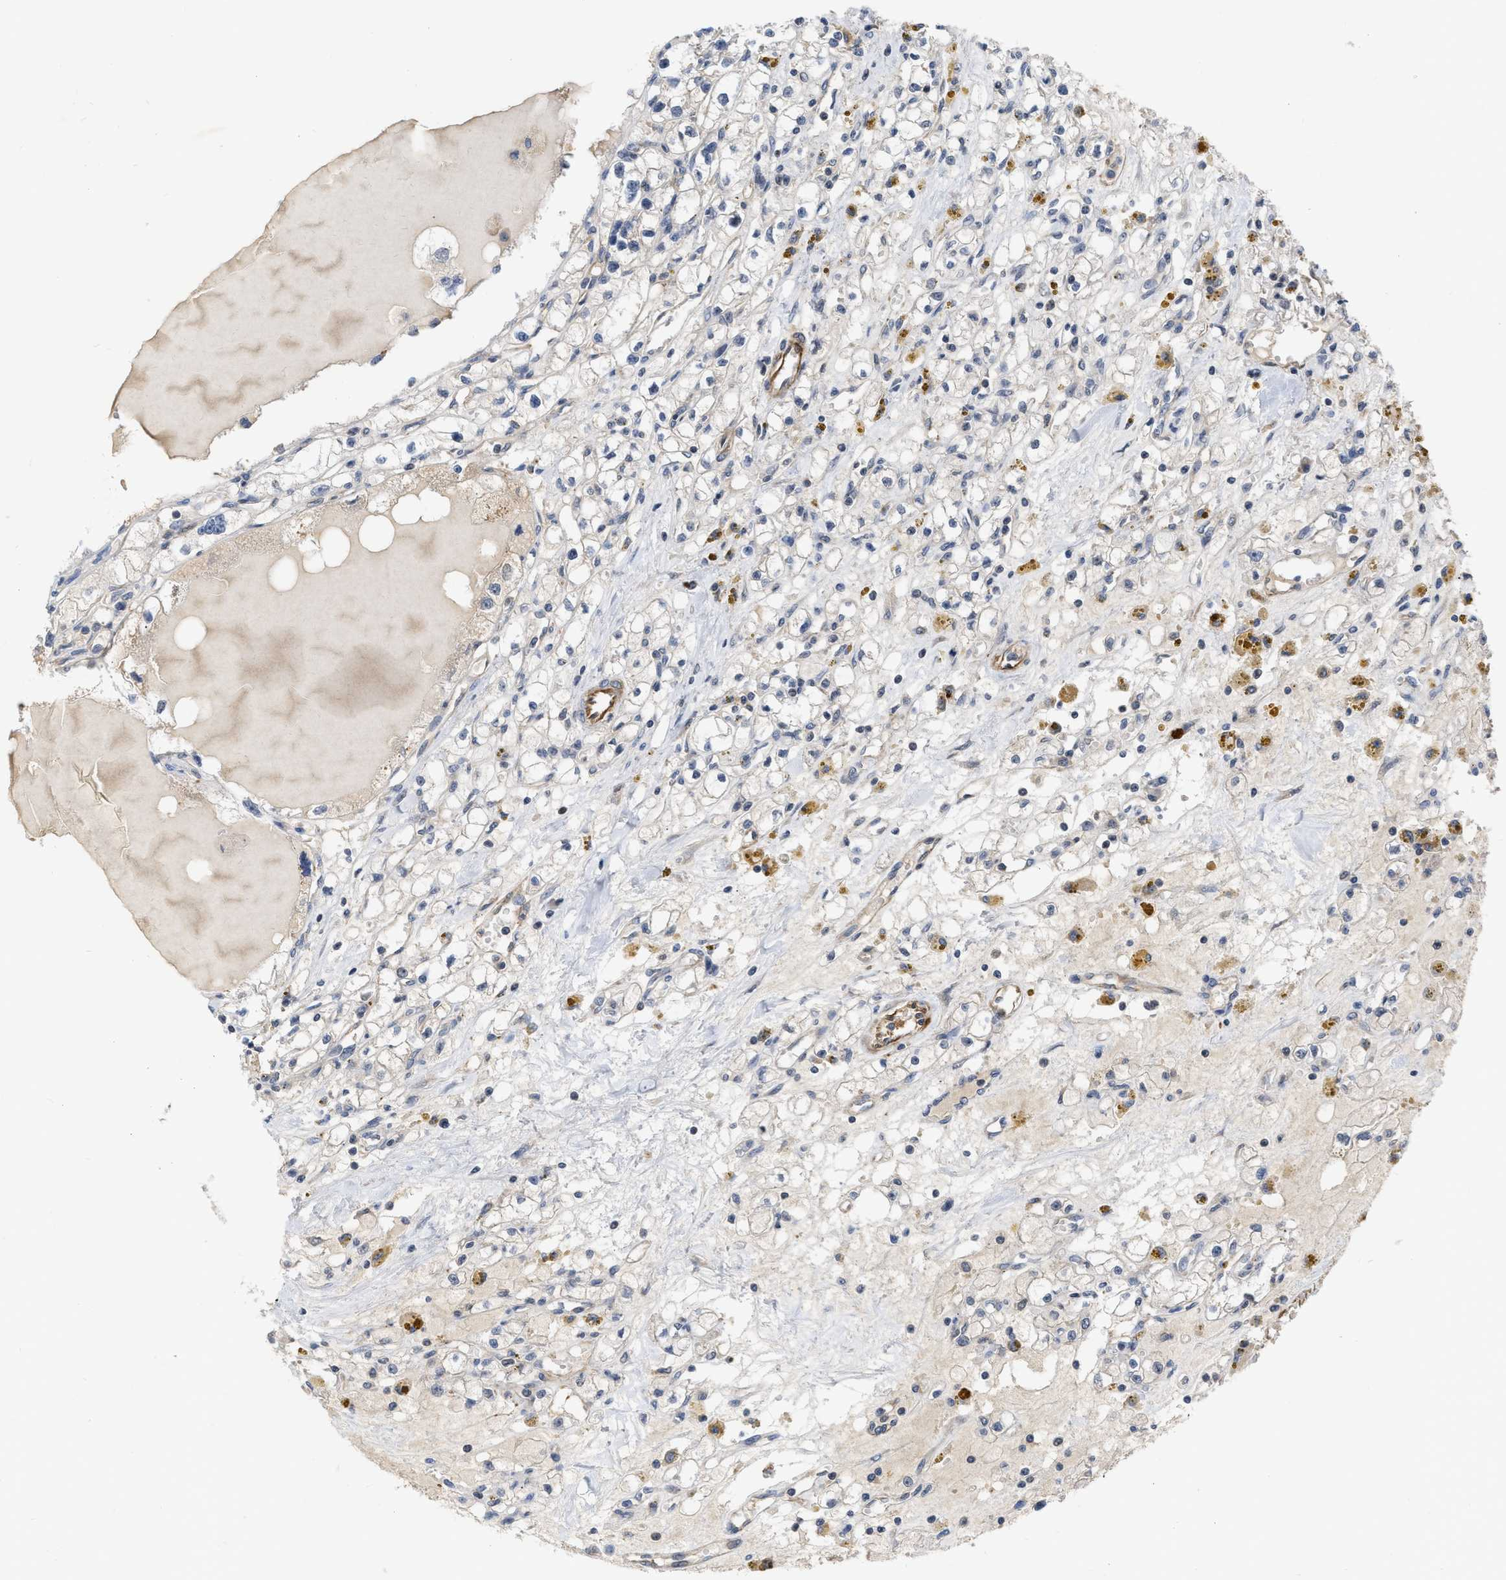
{"staining": {"intensity": "negative", "quantity": "none", "location": "none"}, "tissue": "renal cancer", "cell_type": "Tumor cells", "image_type": "cancer", "snomed": [{"axis": "morphology", "description": "Adenocarcinoma, NOS"}, {"axis": "topography", "description": "Kidney"}], "caption": "High magnification brightfield microscopy of renal adenocarcinoma stained with DAB (3,3'-diaminobenzidine) (brown) and counterstained with hematoxylin (blue): tumor cells show no significant expression. (DAB immunohistochemistry with hematoxylin counter stain).", "gene": "NAPEPLD", "patient": {"sex": "male", "age": 56}}